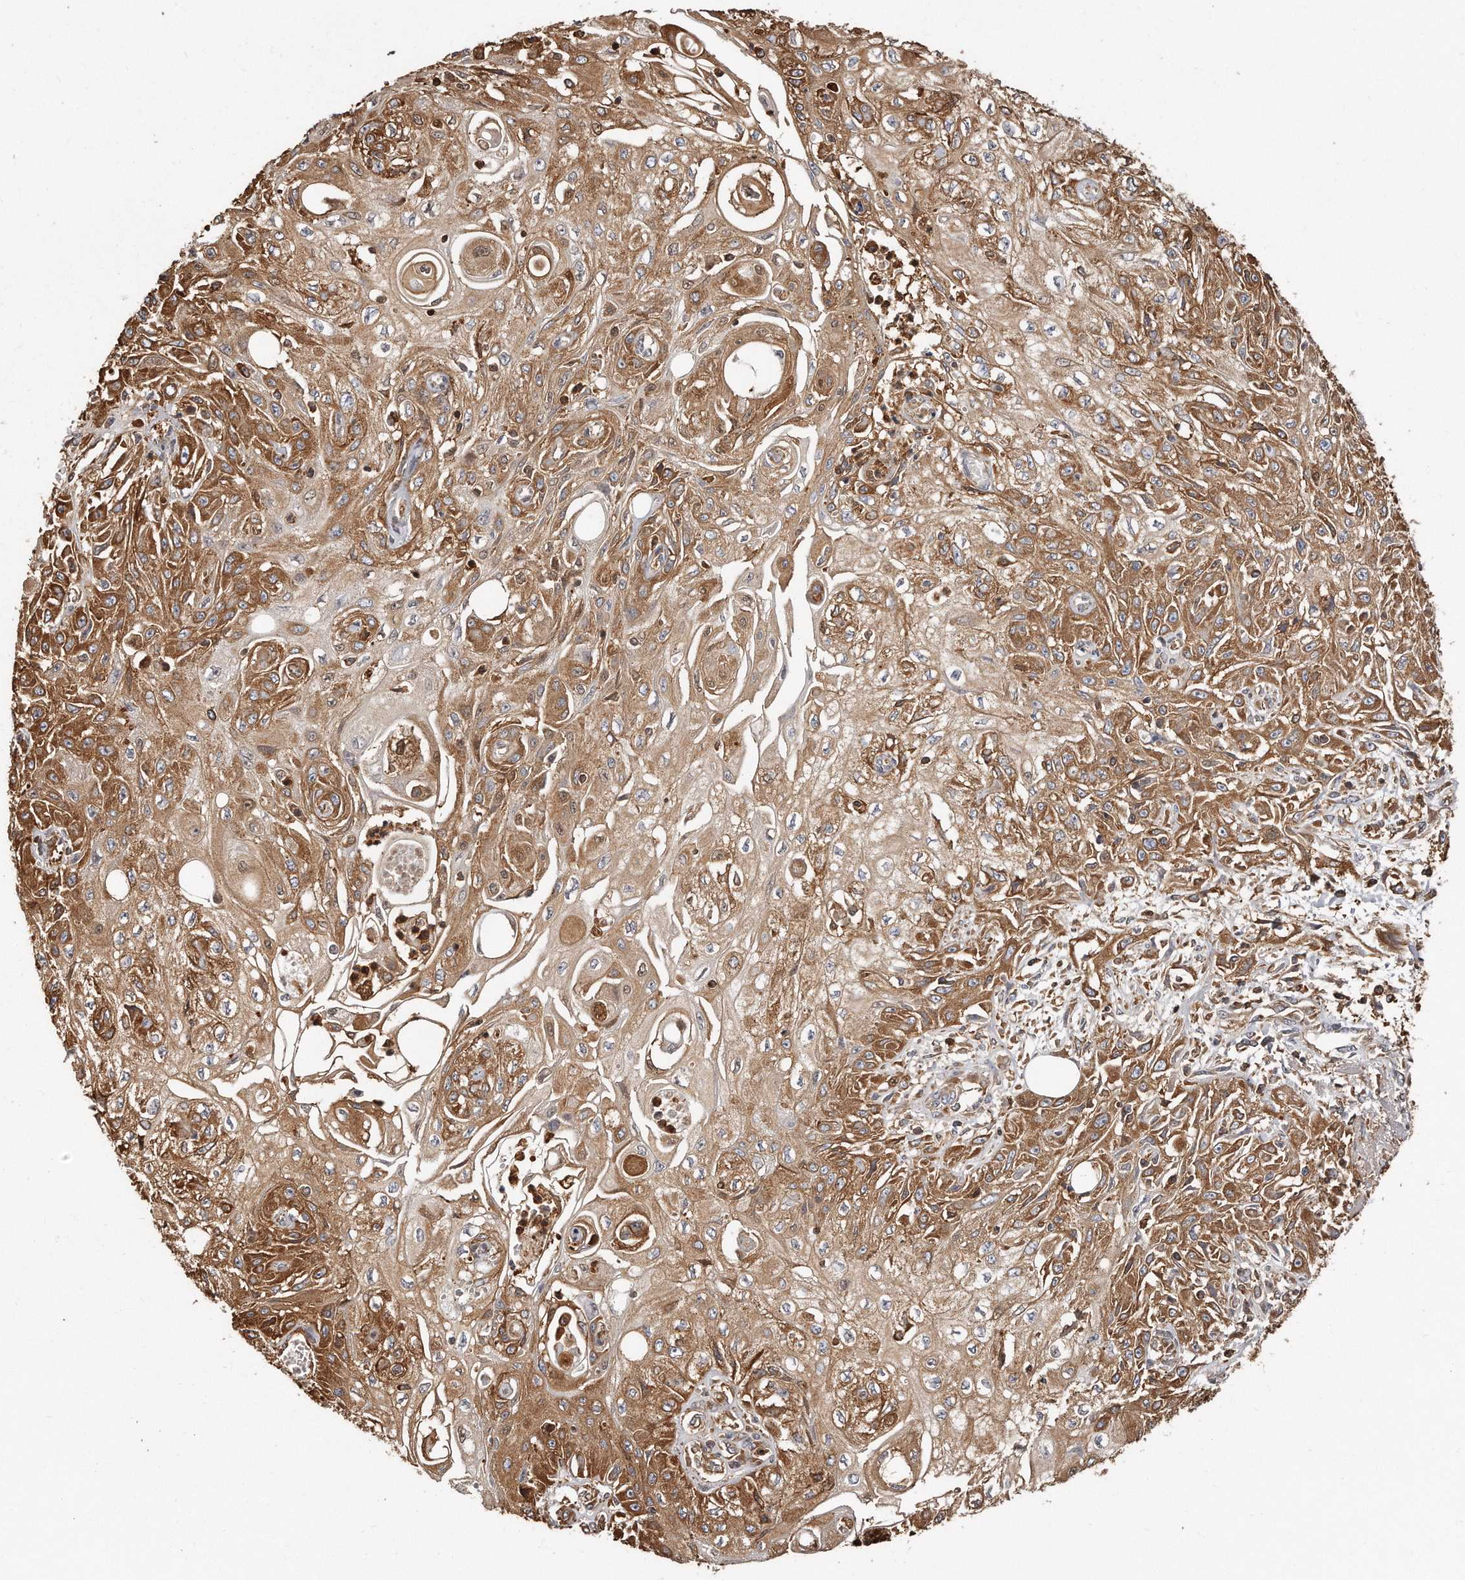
{"staining": {"intensity": "strong", "quantity": "25%-75%", "location": "cytoplasmic/membranous"}, "tissue": "skin cancer", "cell_type": "Tumor cells", "image_type": "cancer", "snomed": [{"axis": "morphology", "description": "Squamous cell carcinoma, NOS"}, {"axis": "morphology", "description": "Squamous cell carcinoma, metastatic, NOS"}, {"axis": "topography", "description": "Skin"}, {"axis": "topography", "description": "Lymph node"}], "caption": "A high-resolution image shows immunohistochemistry (IHC) staining of skin squamous cell carcinoma, which shows strong cytoplasmic/membranous positivity in approximately 25%-75% of tumor cells. The protein of interest is stained brown, and the nuclei are stained in blue (DAB IHC with brightfield microscopy, high magnification).", "gene": "CAP1", "patient": {"sex": "male", "age": 75}}